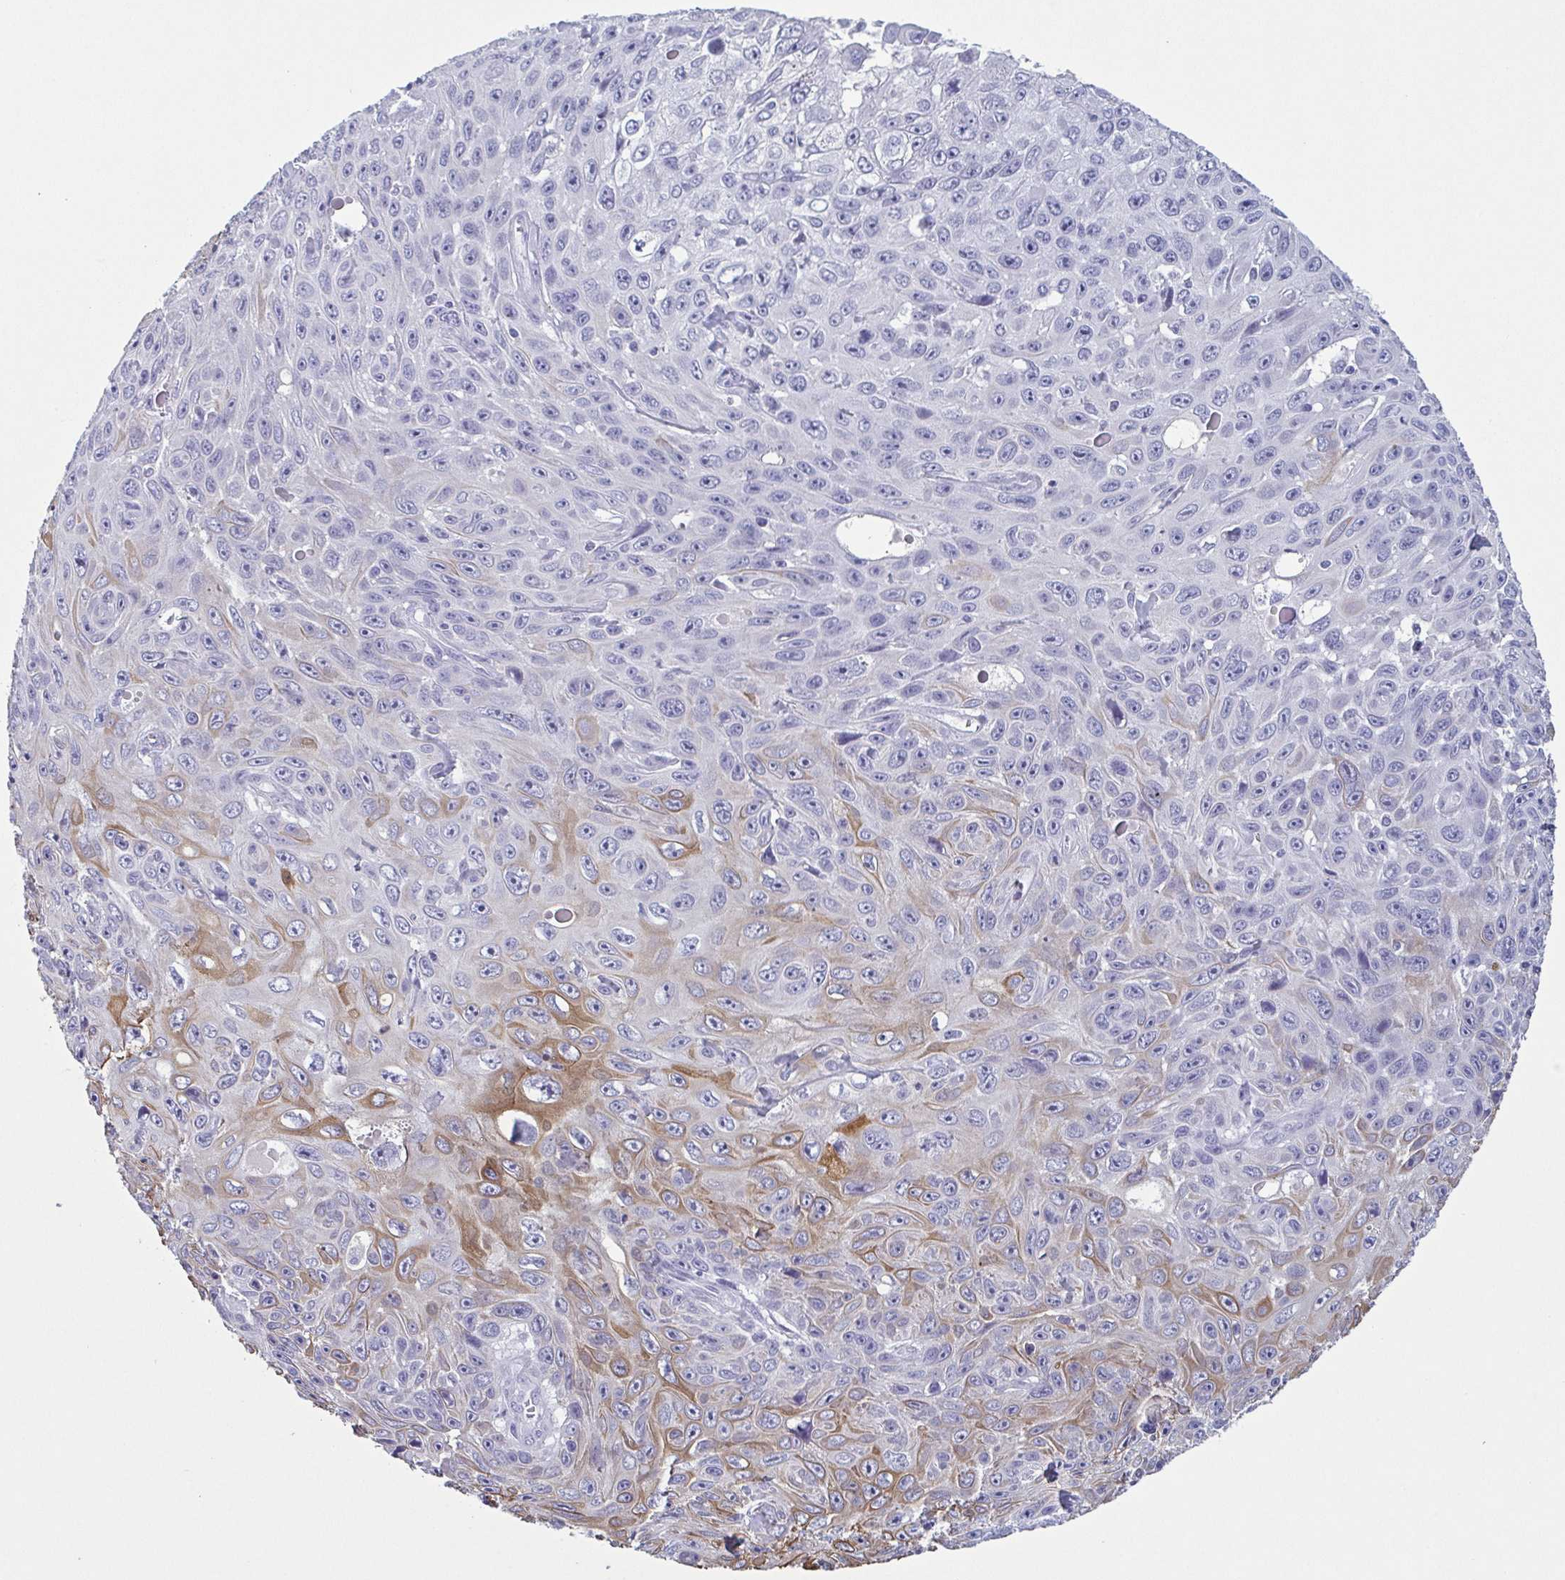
{"staining": {"intensity": "weak", "quantity": "<25%", "location": "cytoplasmic/membranous"}, "tissue": "skin cancer", "cell_type": "Tumor cells", "image_type": "cancer", "snomed": [{"axis": "morphology", "description": "Squamous cell carcinoma, NOS"}, {"axis": "topography", "description": "Skin"}], "caption": "The histopathology image exhibits no significant positivity in tumor cells of skin squamous cell carcinoma.", "gene": "KRT10", "patient": {"sex": "male", "age": 82}}